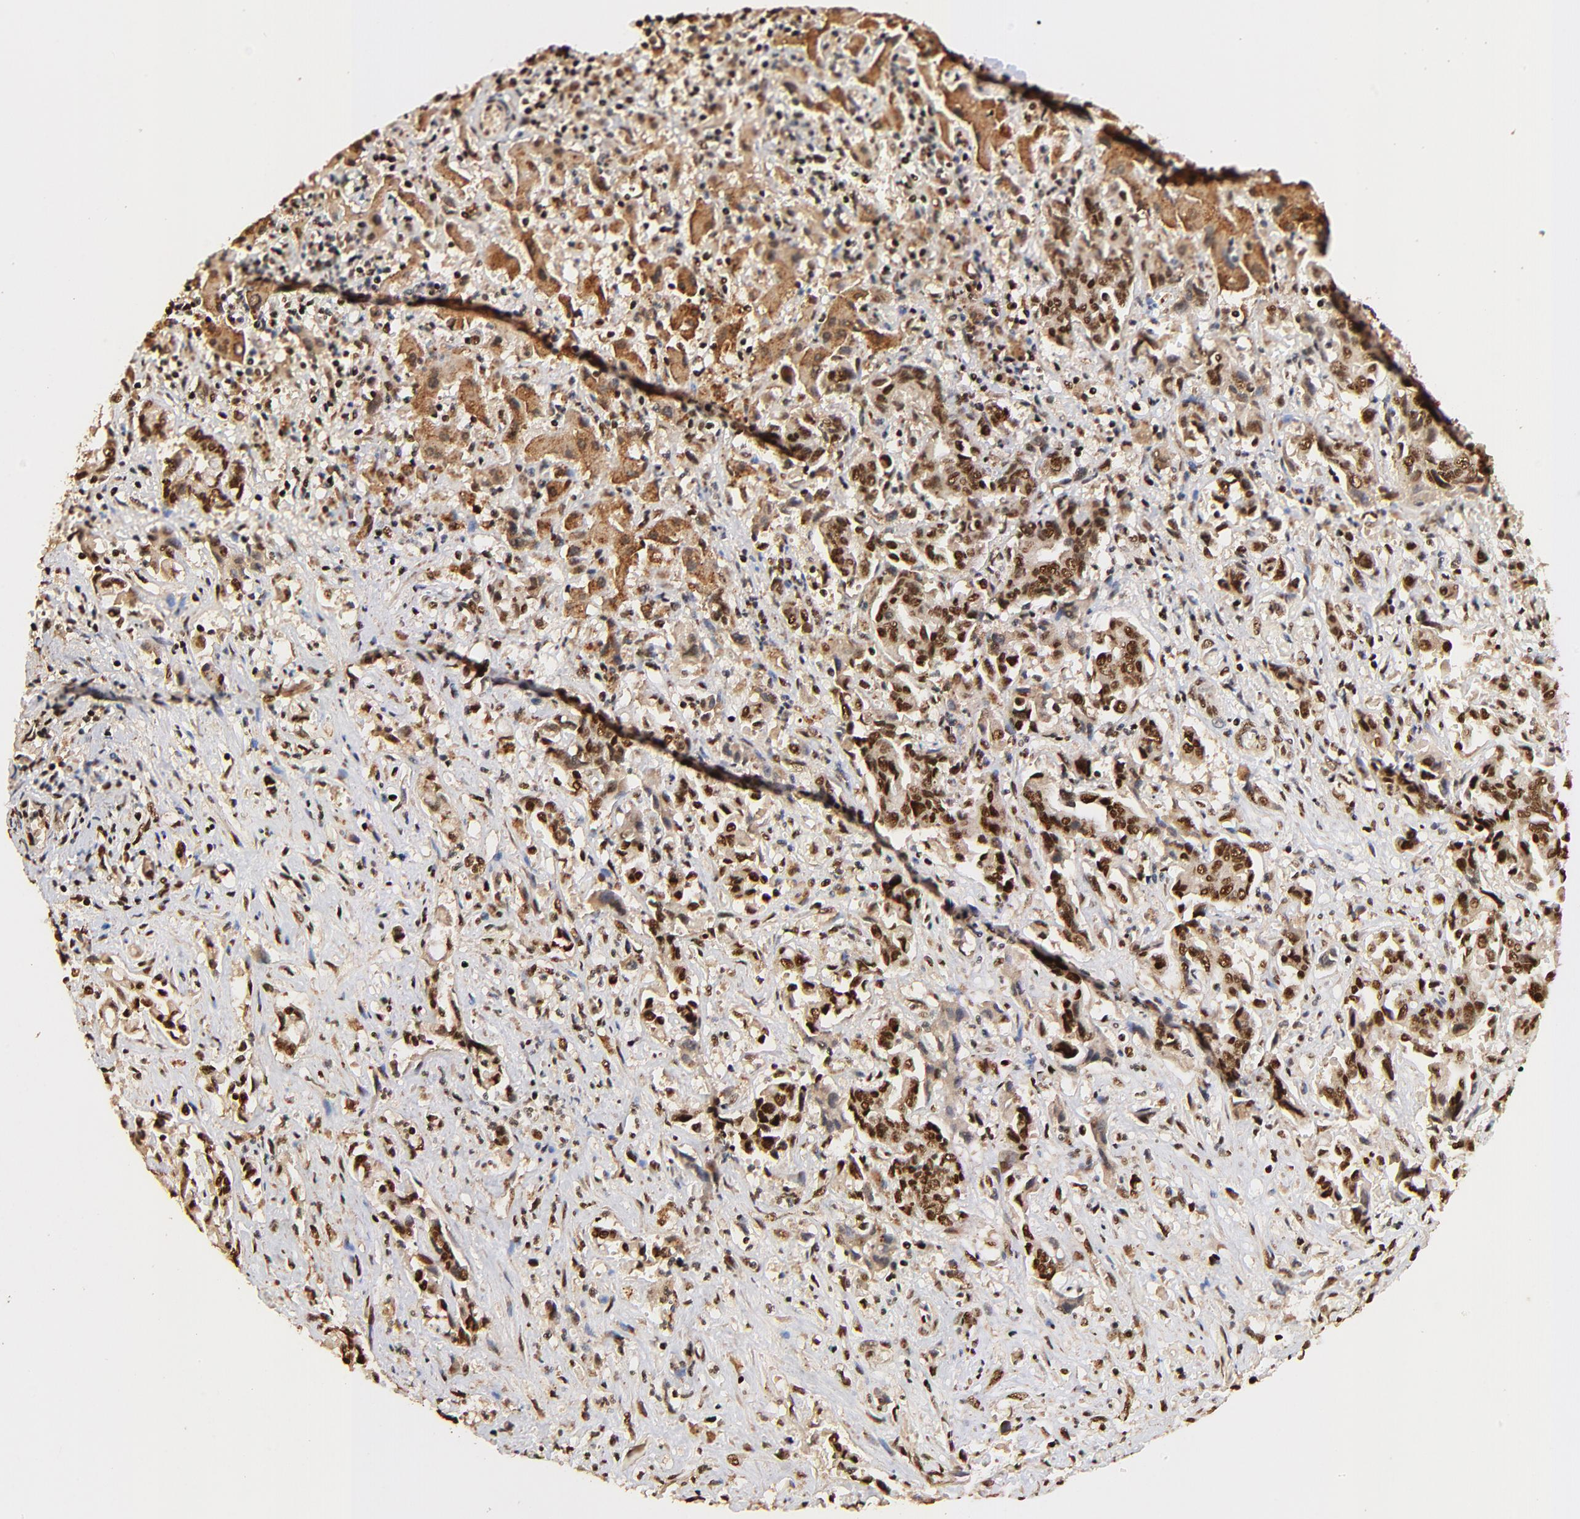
{"staining": {"intensity": "strong", "quantity": ">75%", "location": "cytoplasmic/membranous,nuclear"}, "tissue": "liver cancer", "cell_type": "Tumor cells", "image_type": "cancer", "snomed": [{"axis": "morphology", "description": "Cholangiocarcinoma"}, {"axis": "topography", "description": "Liver"}], "caption": "Immunohistochemistry (IHC) staining of cholangiocarcinoma (liver), which shows high levels of strong cytoplasmic/membranous and nuclear staining in approximately >75% of tumor cells indicating strong cytoplasmic/membranous and nuclear protein positivity. The staining was performed using DAB (3,3'-diaminobenzidine) (brown) for protein detection and nuclei were counterstained in hematoxylin (blue).", "gene": "MED12", "patient": {"sex": "male", "age": 57}}